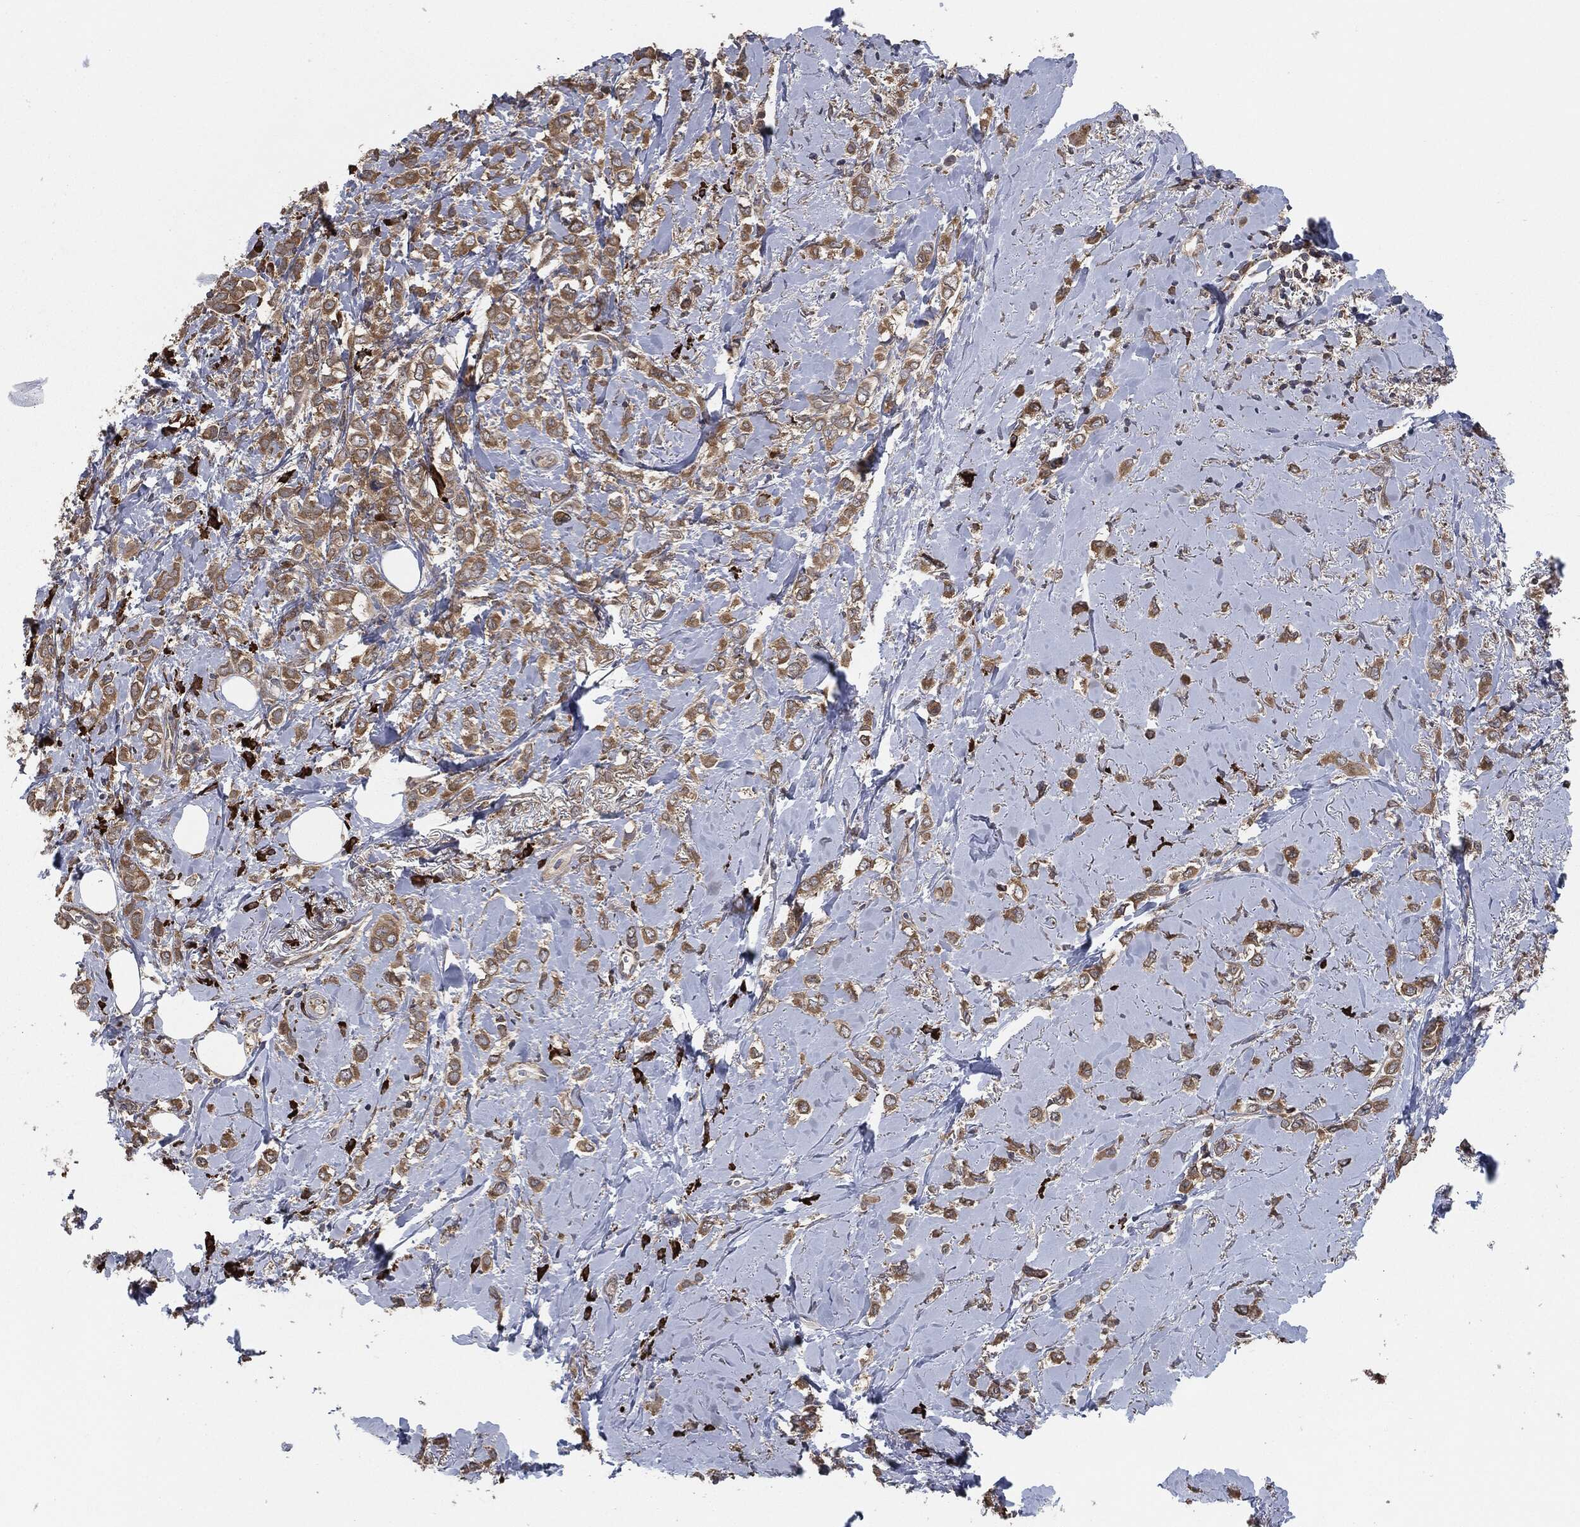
{"staining": {"intensity": "moderate", "quantity": ">75%", "location": "cytoplasmic/membranous"}, "tissue": "breast cancer", "cell_type": "Tumor cells", "image_type": "cancer", "snomed": [{"axis": "morphology", "description": "Lobular carcinoma"}, {"axis": "topography", "description": "Breast"}], "caption": "Protein analysis of breast cancer tissue shows moderate cytoplasmic/membranous expression in about >75% of tumor cells.", "gene": "PRDX4", "patient": {"sex": "female", "age": 66}}